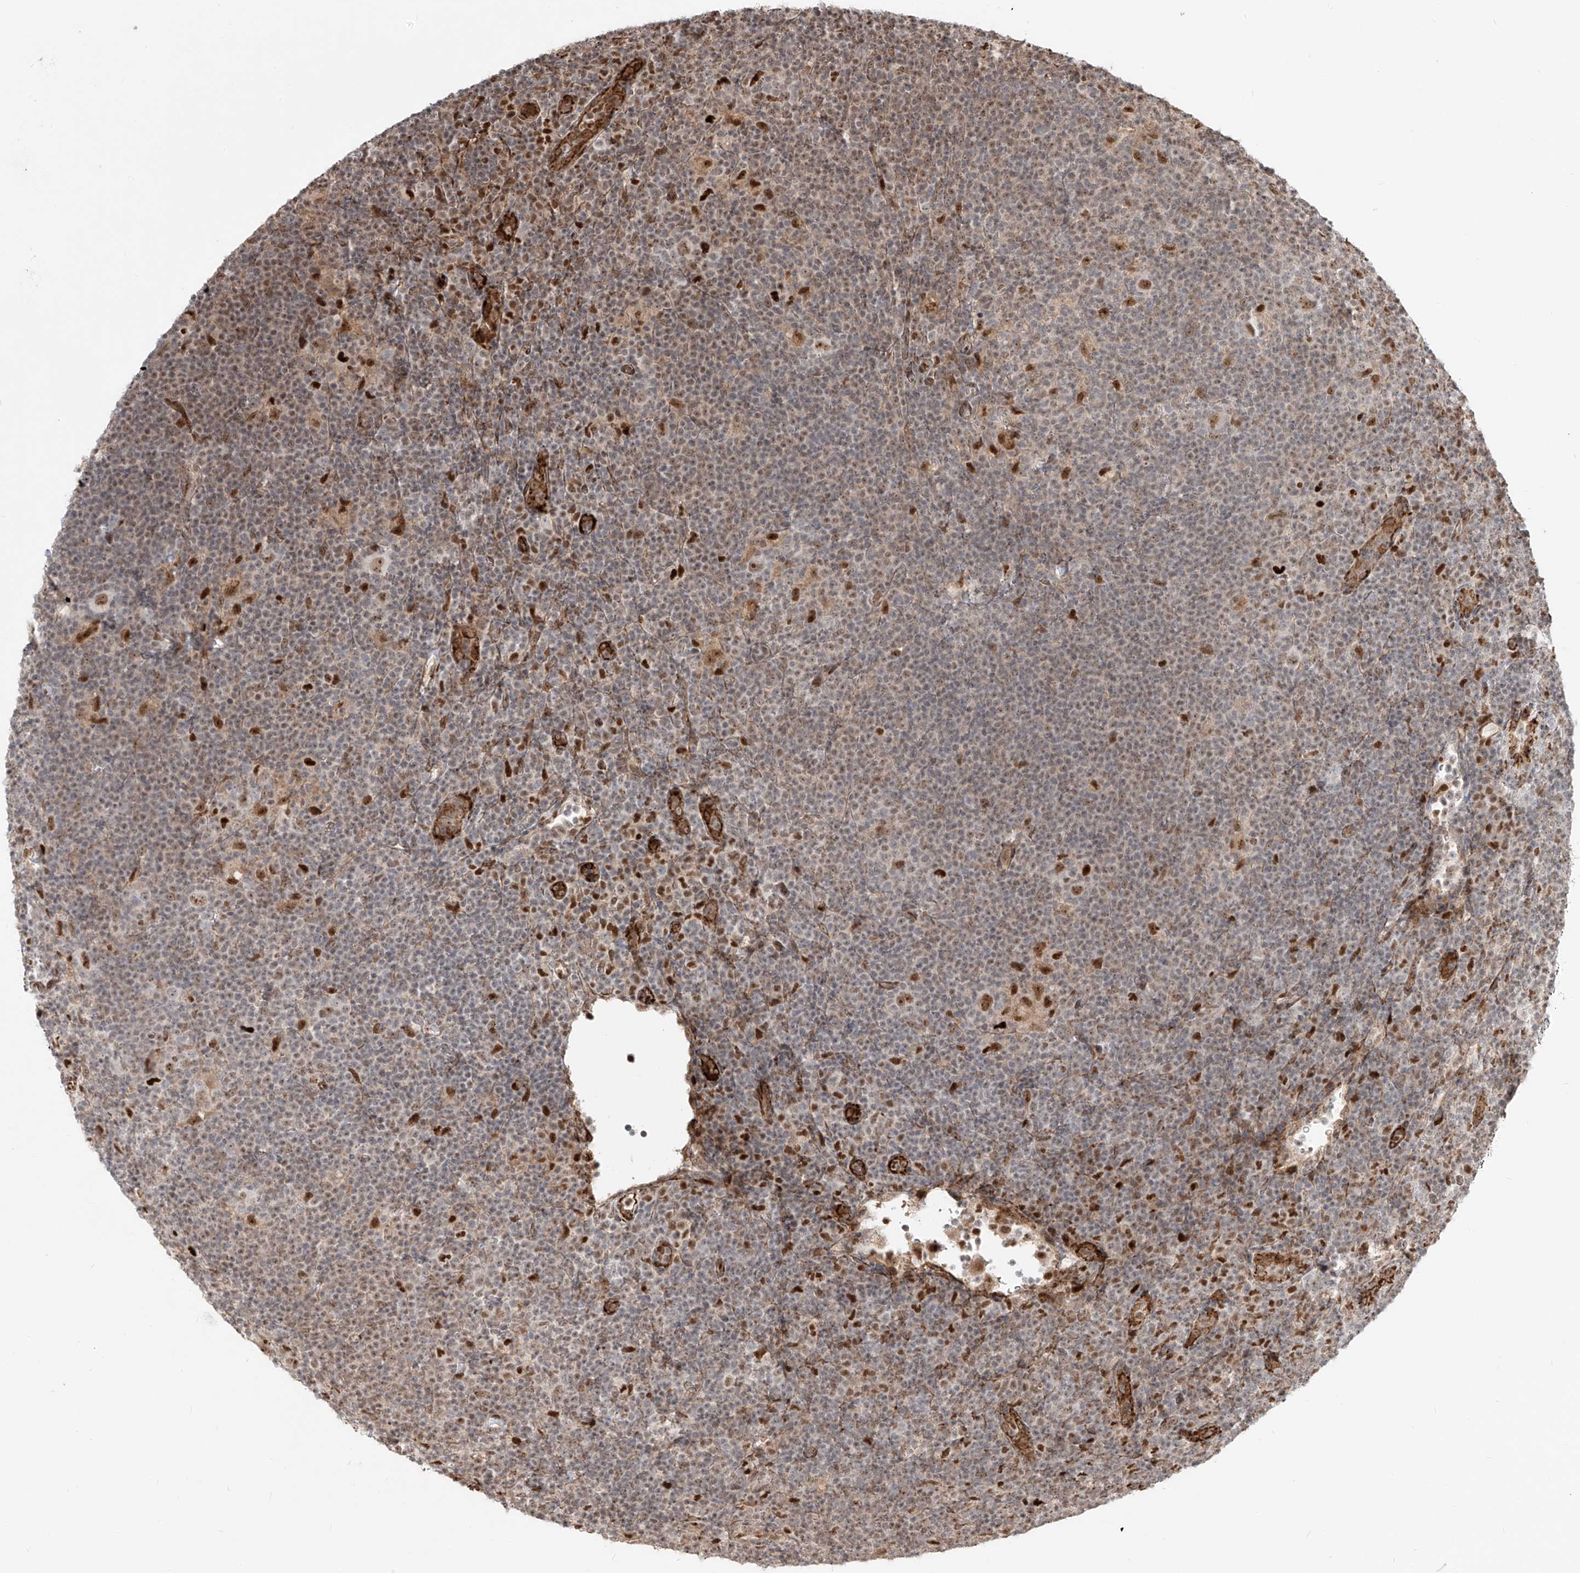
{"staining": {"intensity": "moderate", "quantity": ">75%", "location": "nuclear"}, "tissue": "lymphoma", "cell_type": "Tumor cells", "image_type": "cancer", "snomed": [{"axis": "morphology", "description": "Hodgkin's disease, NOS"}, {"axis": "topography", "description": "Lymph node"}], "caption": "Hodgkin's disease stained with DAB immunohistochemistry (IHC) demonstrates medium levels of moderate nuclear expression in about >75% of tumor cells. (DAB IHC, brown staining for protein, blue staining for nuclei).", "gene": "ZNF710", "patient": {"sex": "female", "age": 57}}